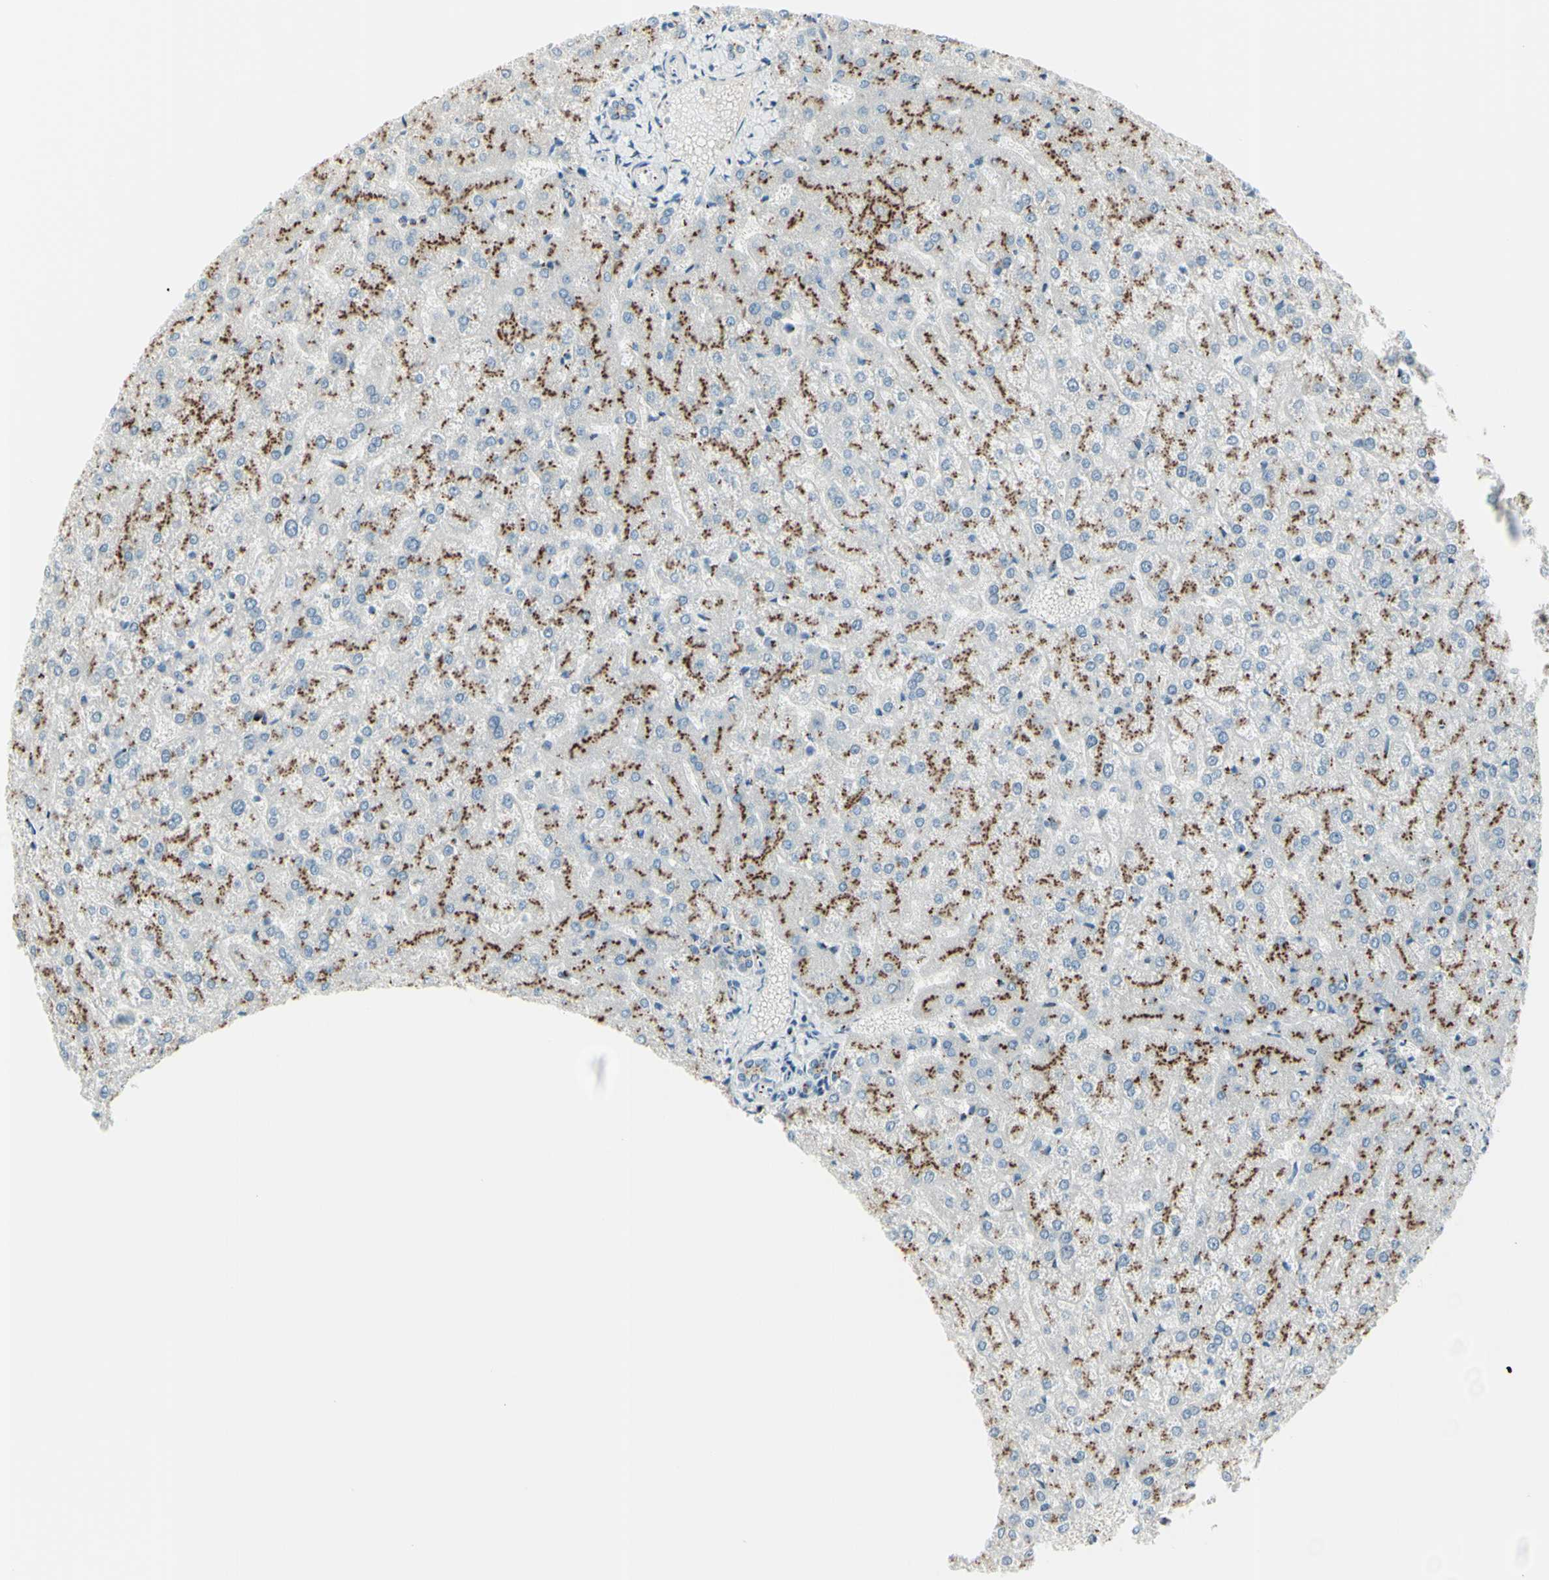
{"staining": {"intensity": "moderate", "quantity": "25%-75%", "location": "cytoplasmic/membranous"}, "tissue": "liver", "cell_type": "Cholangiocytes", "image_type": "normal", "snomed": [{"axis": "morphology", "description": "Normal tissue, NOS"}, {"axis": "topography", "description": "Liver"}], "caption": "There is medium levels of moderate cytoplasmic/membranous positivity in cholangiocytes of benign liver, as demonstrated by immunohistochemical staining (brown color).", "gene": "B4GALT1", "patient": {"sex": "female", "age": 32}}